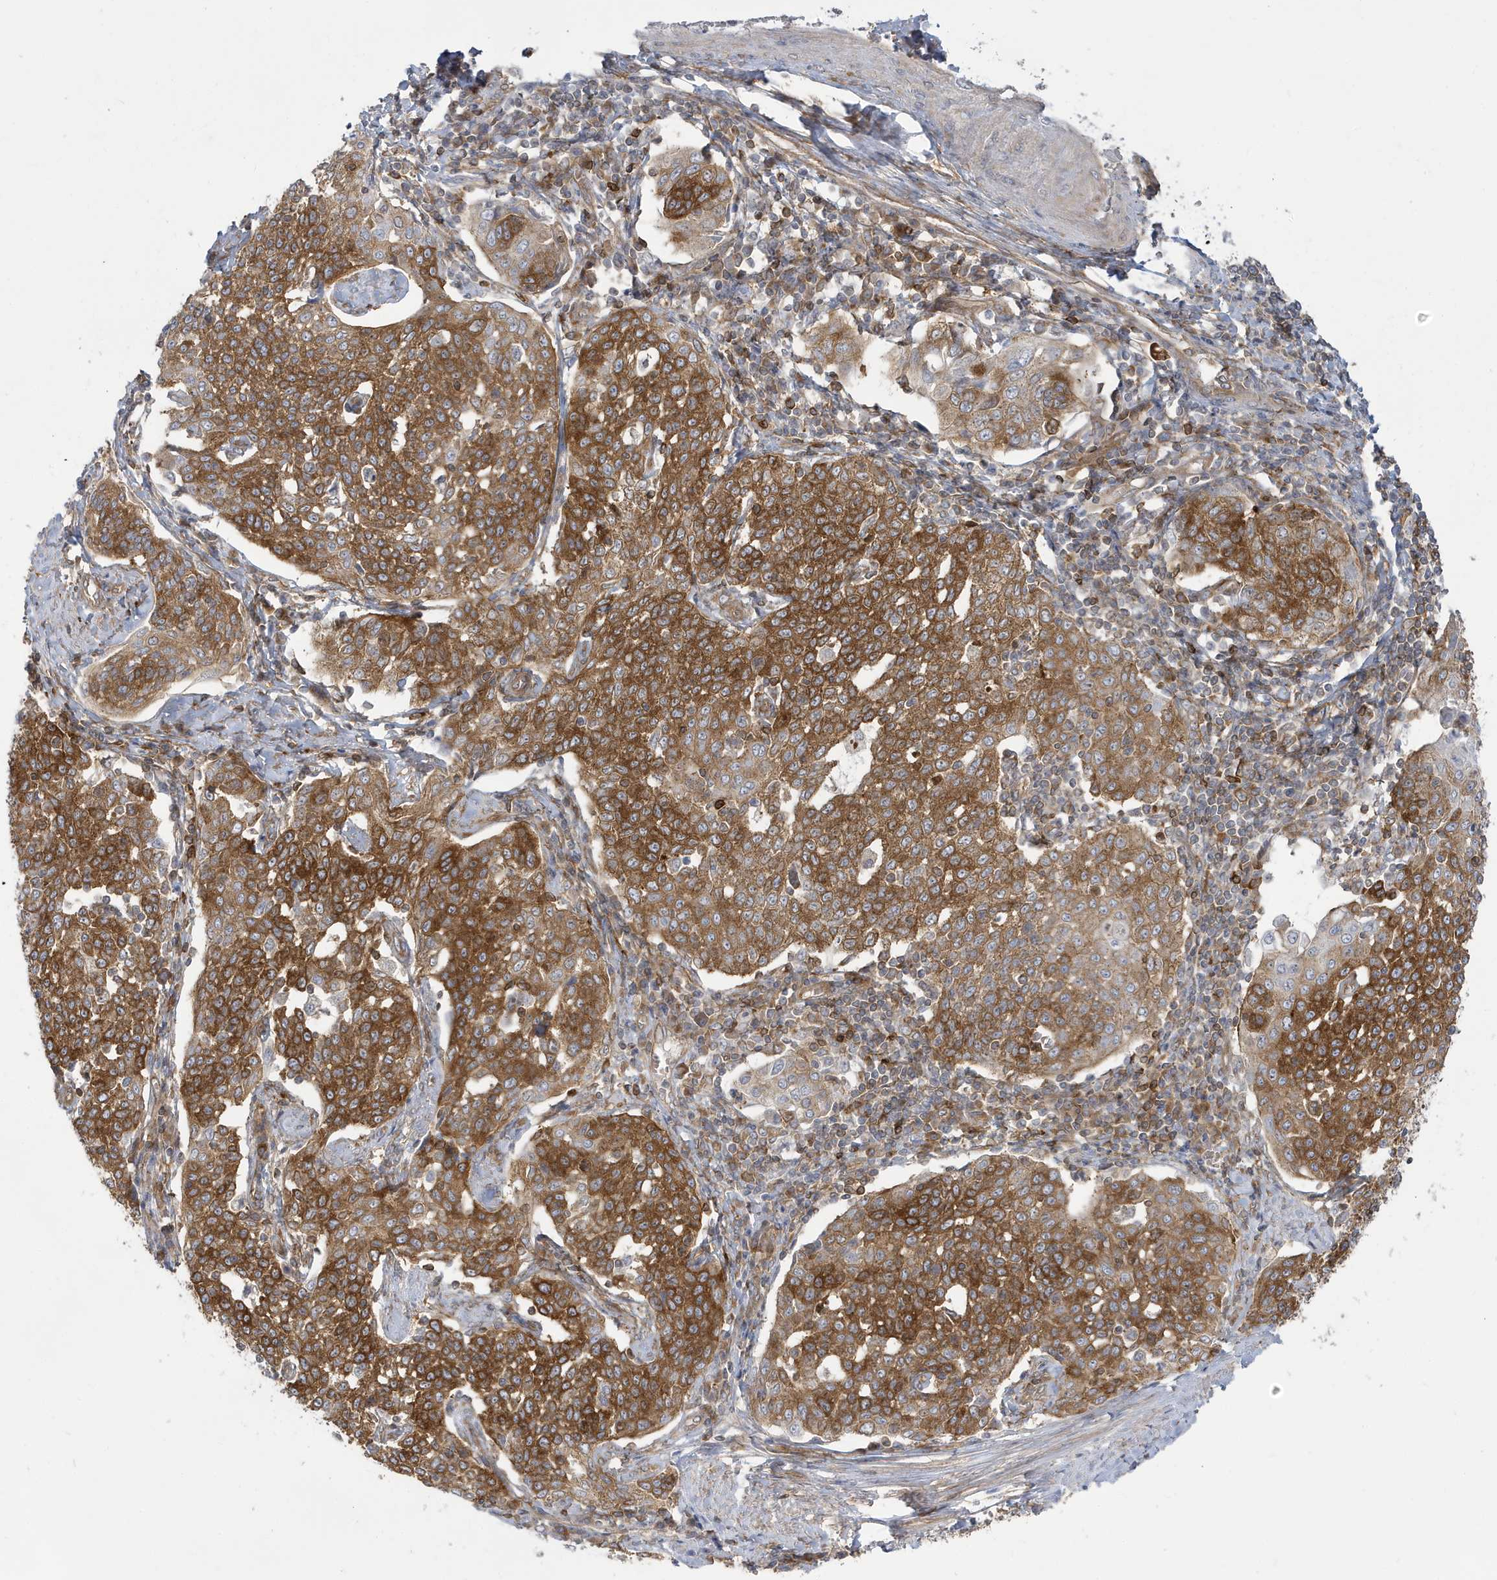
{"staining": {"intensity": "moderate", "quantity": ">75%", "location": "cytoplasmic/membranous"}, "tissue": "cervical cancer", "cell_type": "Tumor cells", "image_type": "cancer", "snomed": [{"axis": "morphology", "description": "Squamous cell carcinoma, NOS"}, {"axis": "topography", "description": "Cervix"}], "caption": "Immunohistochemical staining of human cervical squamous cell carcinoma reveals medium levels of moderate cytoplasmic/membranous staining in about >75% of tumor cells.", "gene": "STAM", "patient": {"sex": "female", "age": 34}}